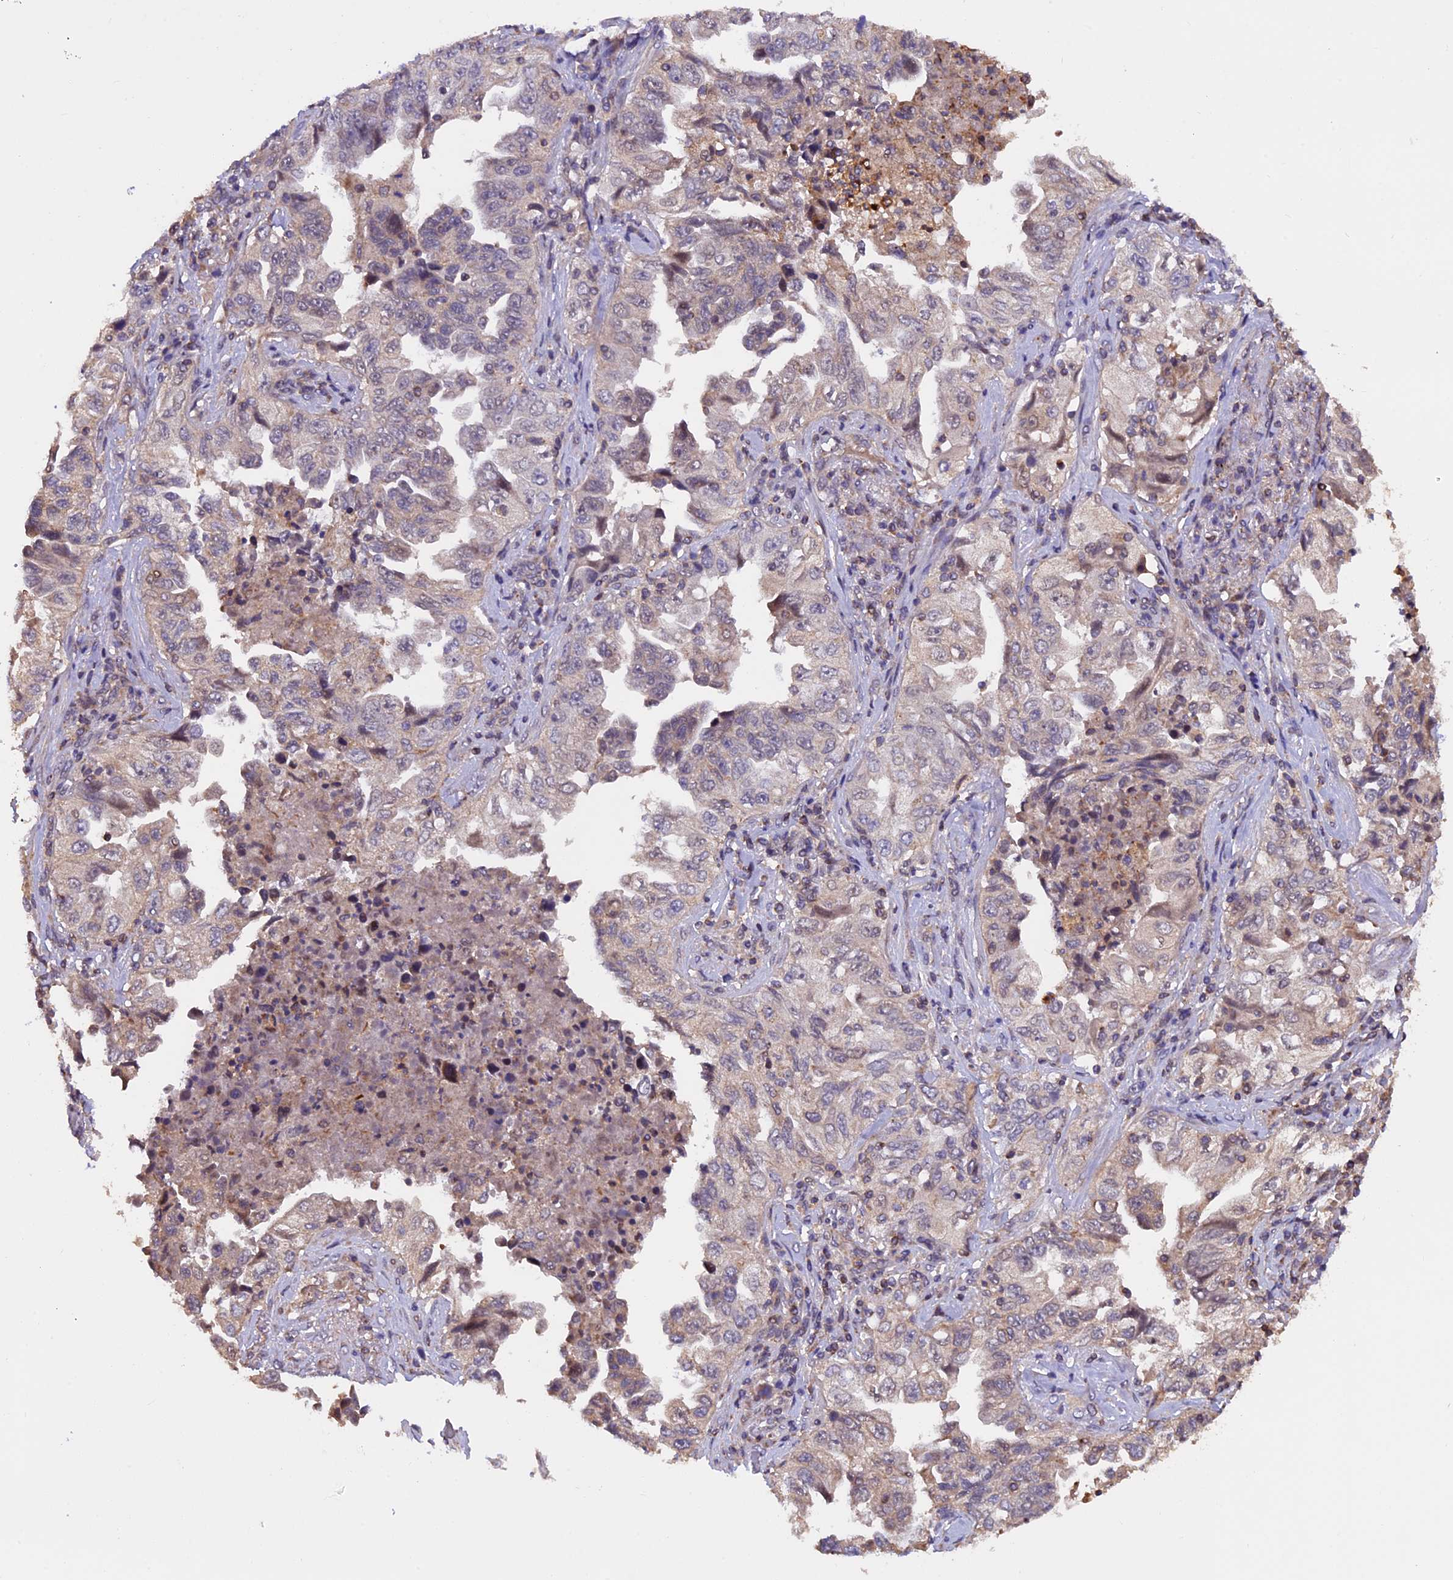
{"staining": {"intensity": "weak", "quantity": "<25%", "location": "cytoplasmic/membranous"}, "tissue": "lung cancer", "cell_type": "Tumor cells", "image_type": "cancer", "snomed": [{"axis": "morphology", "description": "Adenocarcinoma, NOS"}, {"axis": "topography", "description": "Lung"}], "caption": "This is a micrograph of immunohistochemistry staining of lung cancer, which shows no positivity in tumor cells.", "gene": "PKD2L2", "patient": {"sex": "female", "age": 51}}